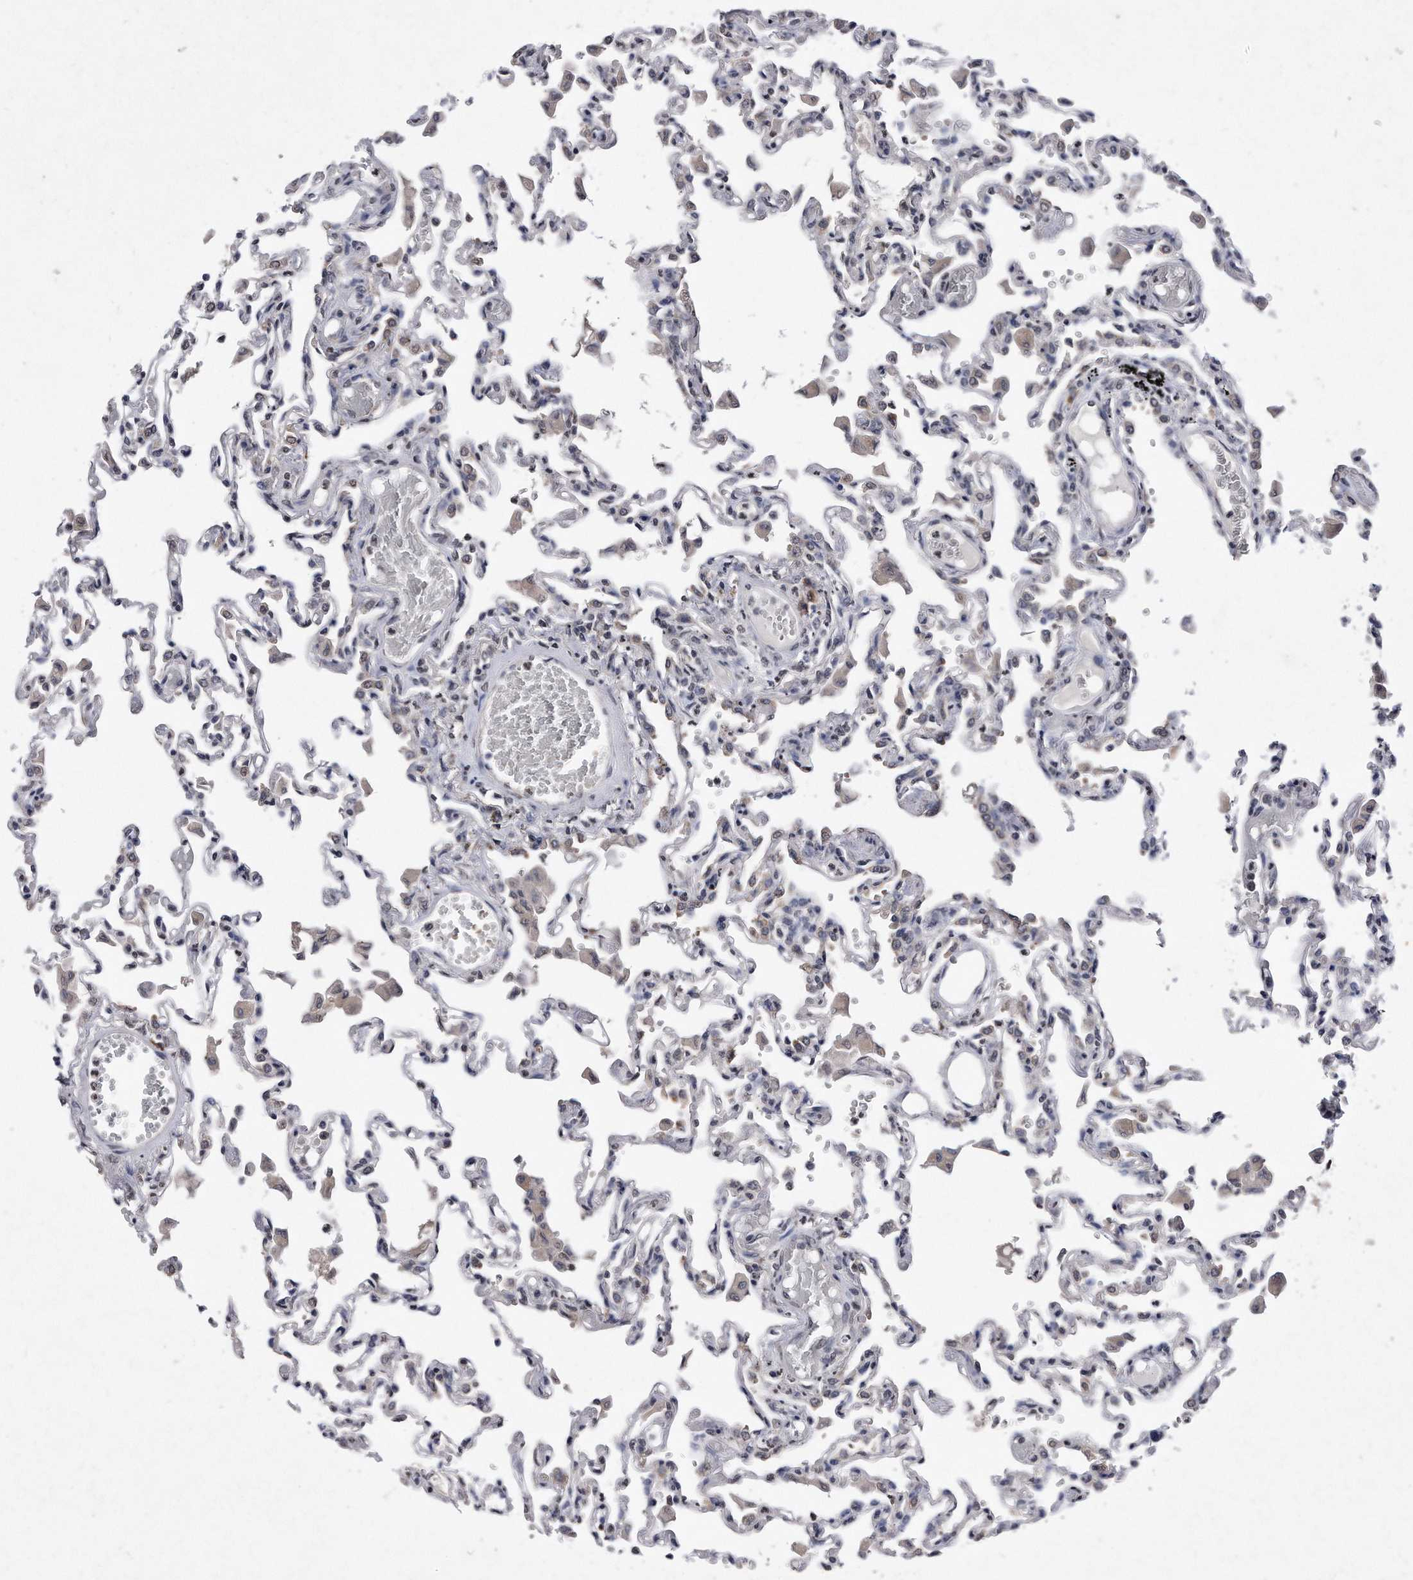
{"staining": {"intensity": "weak", "quantity": "25%-75%", "location": "cytoplasmic/membranous,nuclear"}, "tissue": "lung", "cell_type": "Alveolar cells", "image_type": "normal", "snomed": [{"axis": "morphology", "description": "Normal tissue, NOS"}, {"axis": "topography", "description": "Bronchus"}, {"axis": "topography", "description": "Lung"}], "caption": "Immunohistochemistry (IHC) micrograph of benign human lung stained for a protein (brown), which shows low levels of weak cytoplasmic/membranous,nuclear positivity in about 25%-75% of alveolar cells.", "gene": "DAB1", "patient": {"sex": "female", "age": 49}}